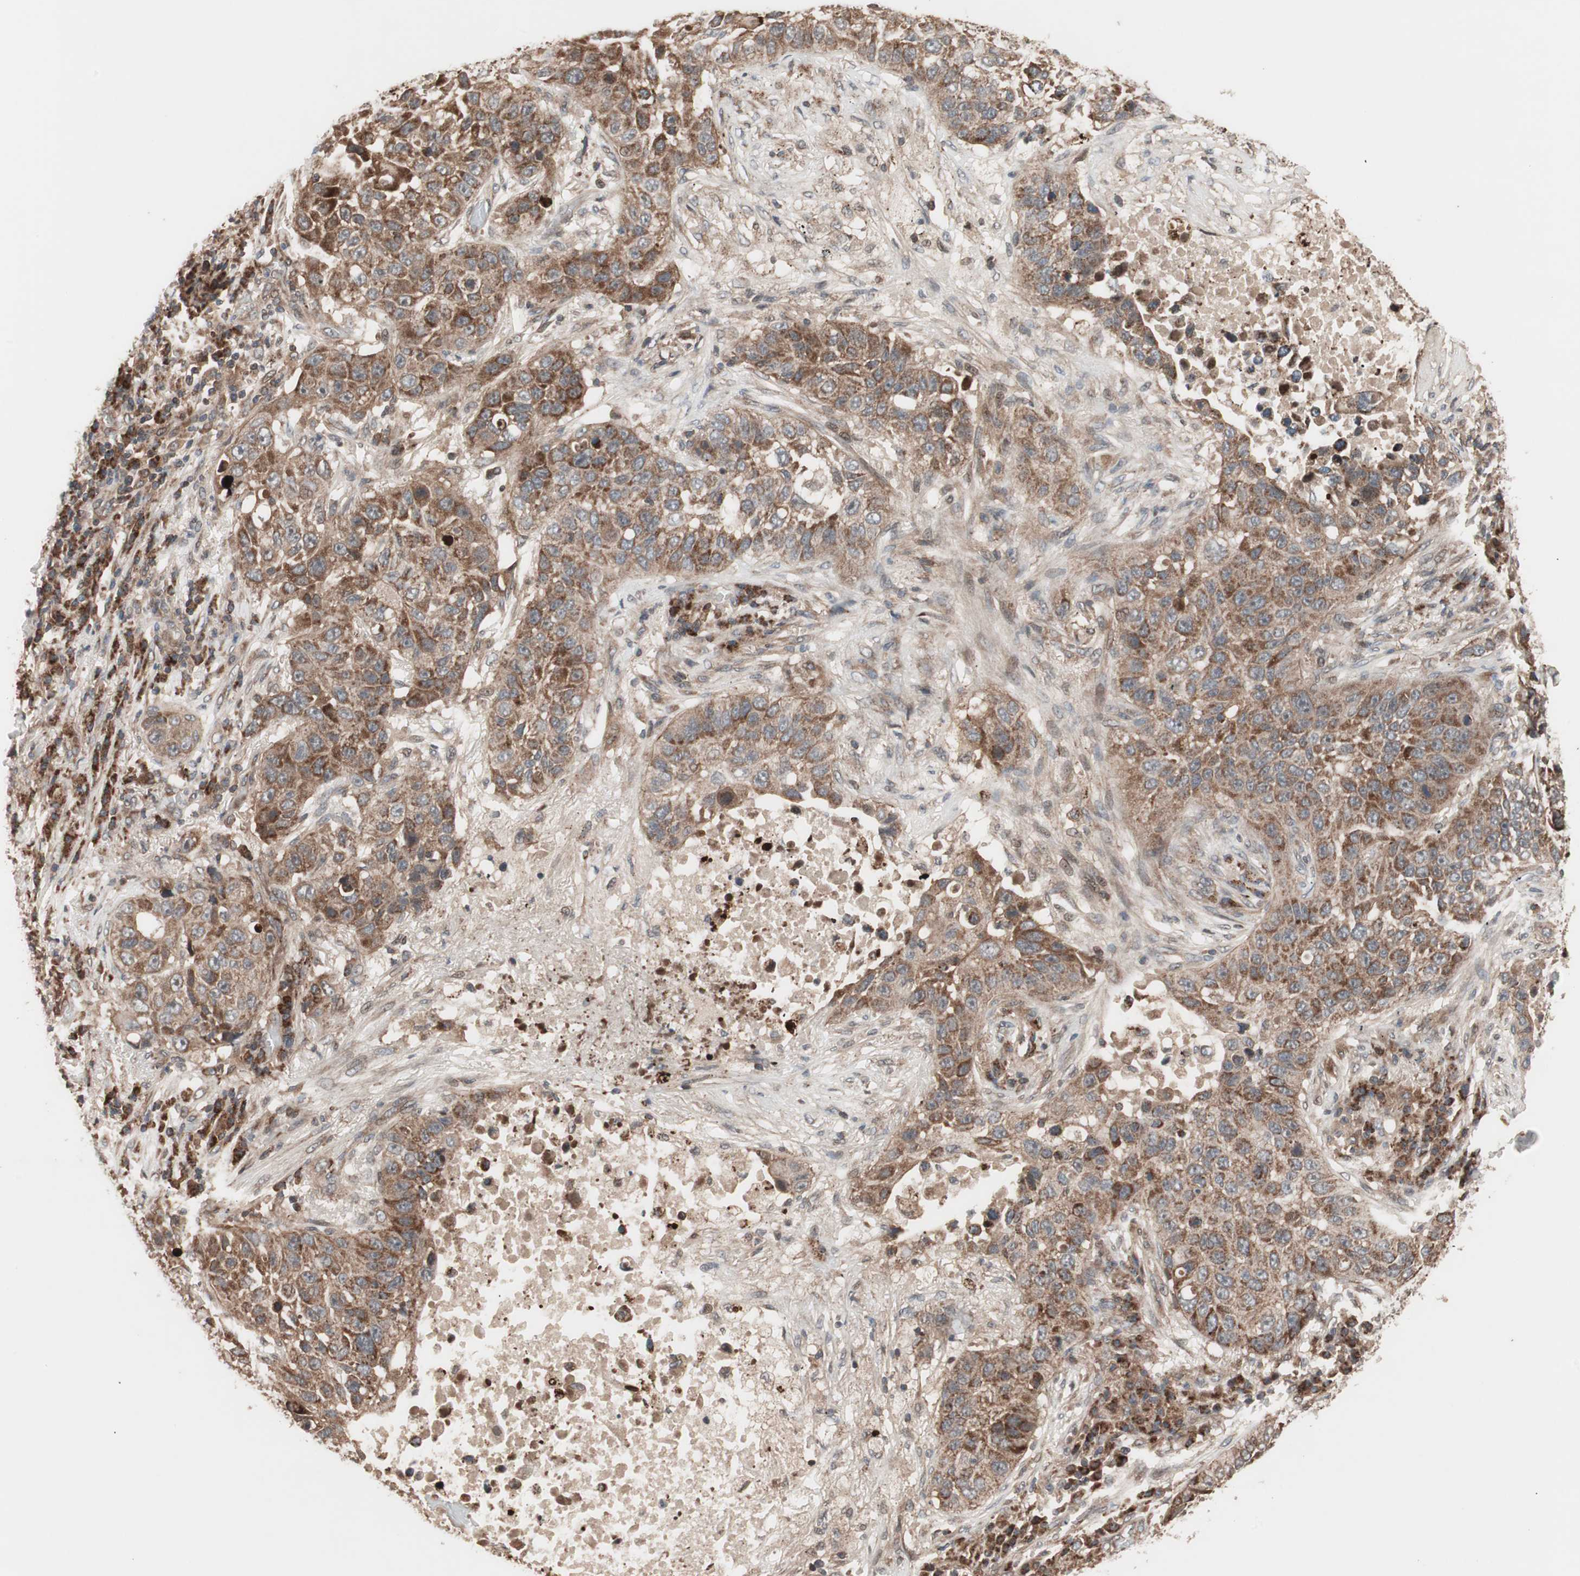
{"staining": {"intensity": "moderate", "quantity": ">75%", "location": "cytoplasmic/membranous,nuclear"}, "tissue": "lung cancer", "cell_type": "Tumor cells", "image_type": "cancer", "snomed": [{"axis": "morphology", "description": "Squamous cell carcinoma, NOS"}, {"axis": "topography", "description": "Lung"}], "caption": "Immunohistochemistry staining of lung cancer, which reveals medium levels of moderate cytoplasmic/membranous and nuclear expression in approximately >75% of tumor cells indicating moderate cytoplasmic/membranous and nuclear protein expression. The staining was performed using DAB (3,3'-diaminobenzidine) (brown) for protein detection and nuclei were counterstained in hematoxylin (blue).", "gene": "NF2", "patient": {"sex": "male", "age": 57}}